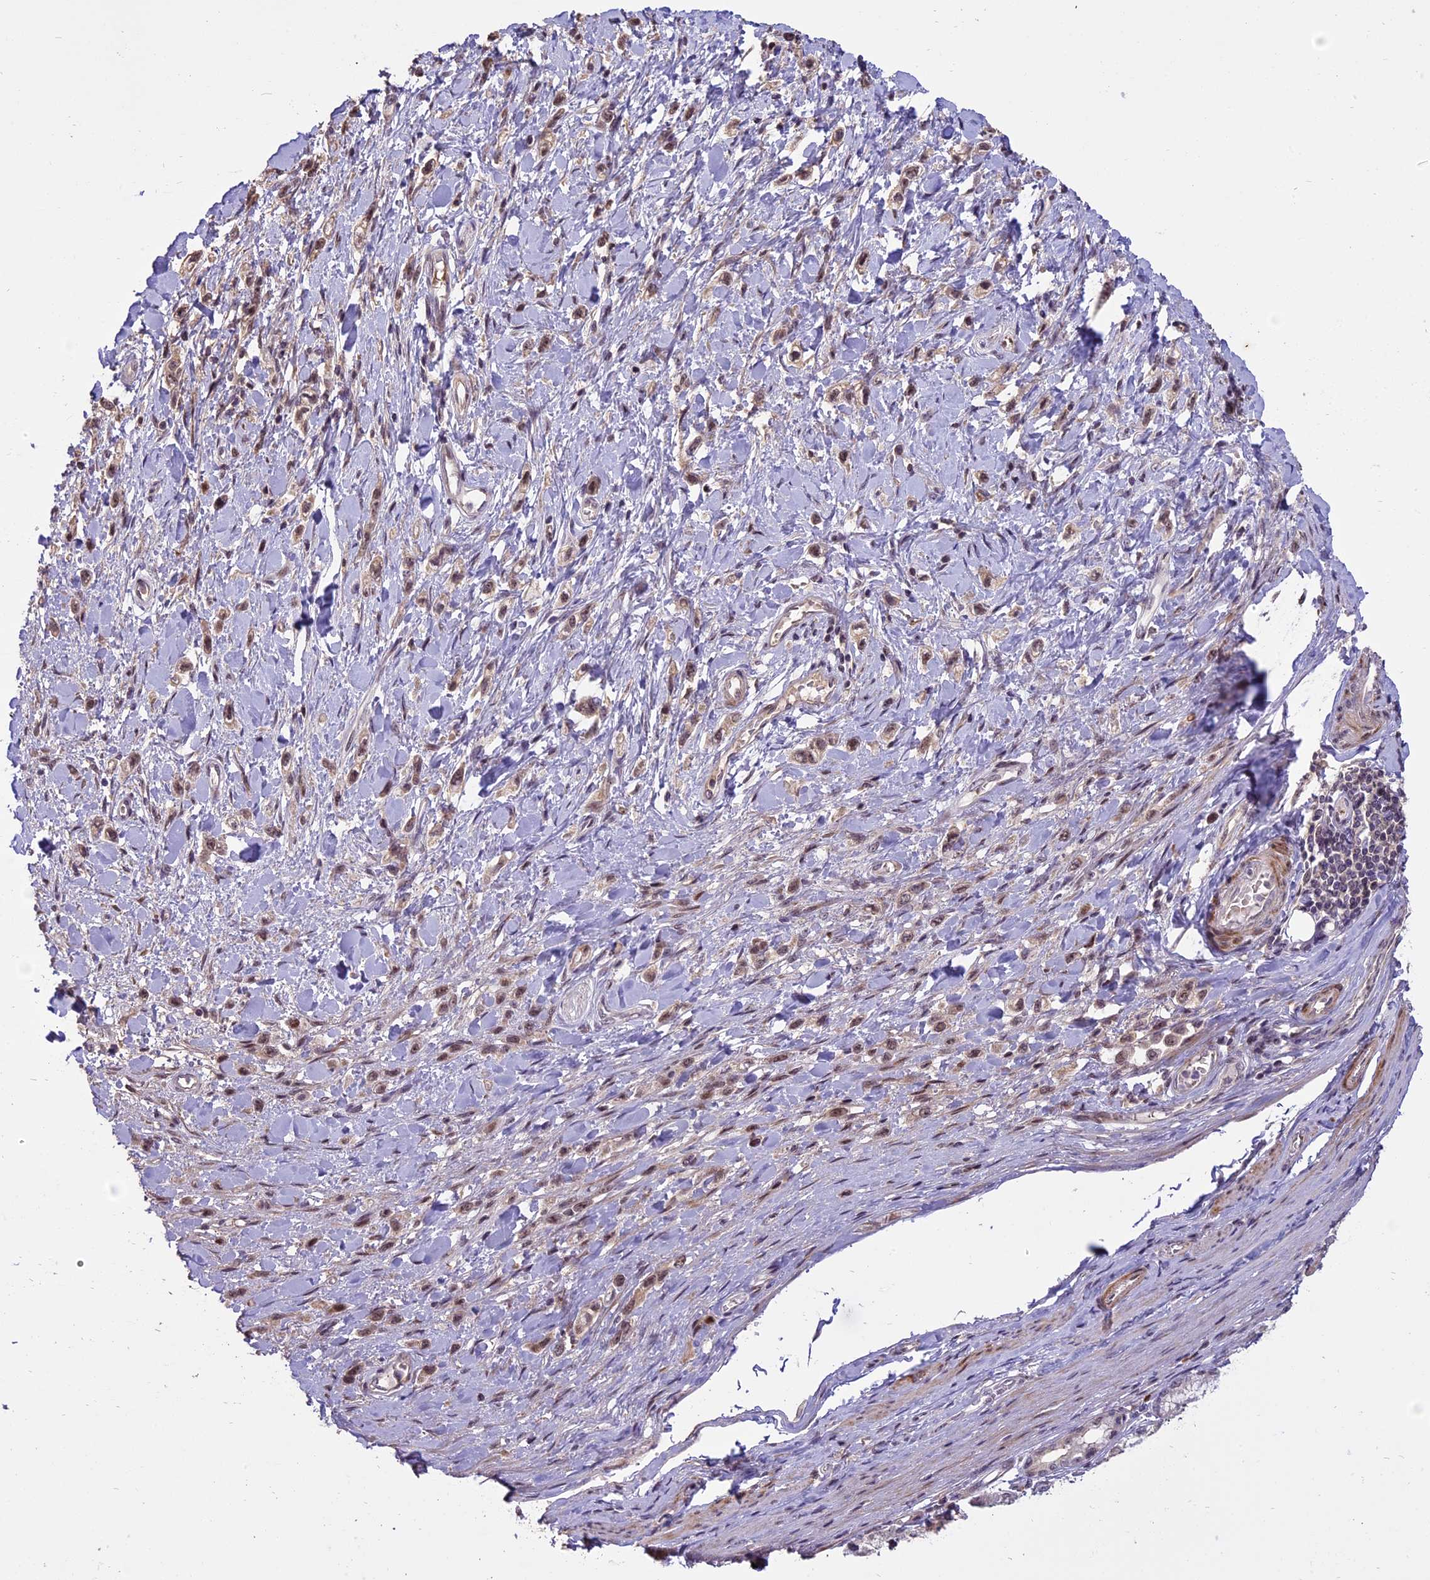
{"staining": {"intensity": "weak", "quantity": "25%-75%", "location": "cytoplasmic/membranous,nuclear"}, "tissue": "stomach cancer", "cell_type": "Tumor cells", "image_type": "cancer", "snomed": [{"axis": "morphology", "description": "Adenocarcinoma, NOS"}, {"axis": "topography", "description": "Stomach"}], "caption": "There is low levels of weak cytoplasmic/membranous and nuclear positivity in tumor cells of adenocarcinoma (stomach), as demonstrated by immunohistochemical staining (brown color).", "gene": "ENHO", "patient": {"sex": "female", "age": 65}}